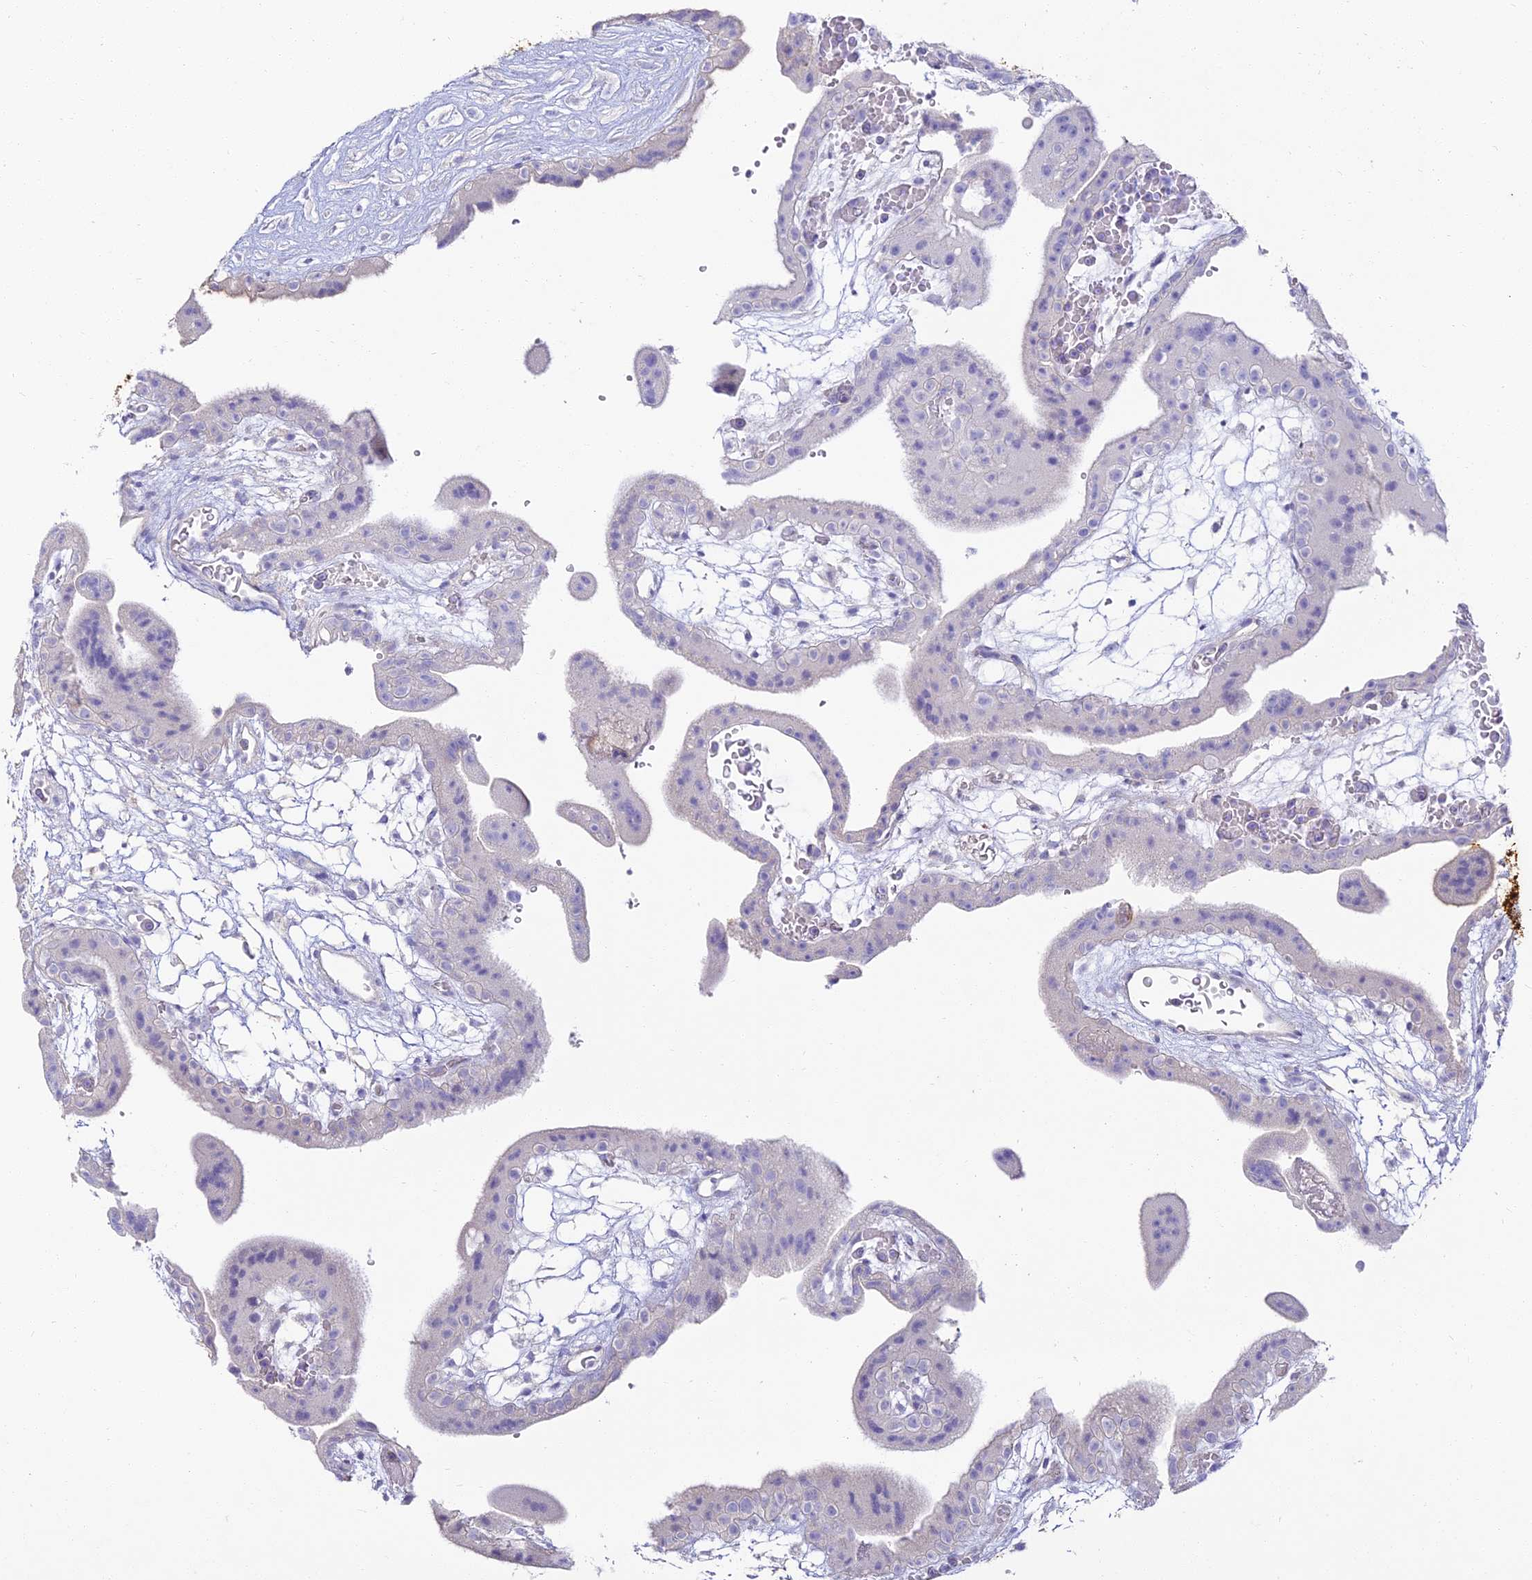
{"staining": {"intensity": "negative", "quantity": "none", "location": "none"}, "tissue": "placenta", "cell_type": "Decidual cells", "image_type": "normal", "snomed": [{"axis": "morphology", "description": "Normal tissue, NOS"}, {"axis": "topography", "description": "Placenta"}], "caption": "This is a micrograph of immunohistochemistry staining of benign placenta, which shows no expression in decidual cells. (DAB immunohistochemistry (IHC) with hematoxylin counter stain).", "gene": "ALPG", "patient": {"sex": "female", "age": 18}}